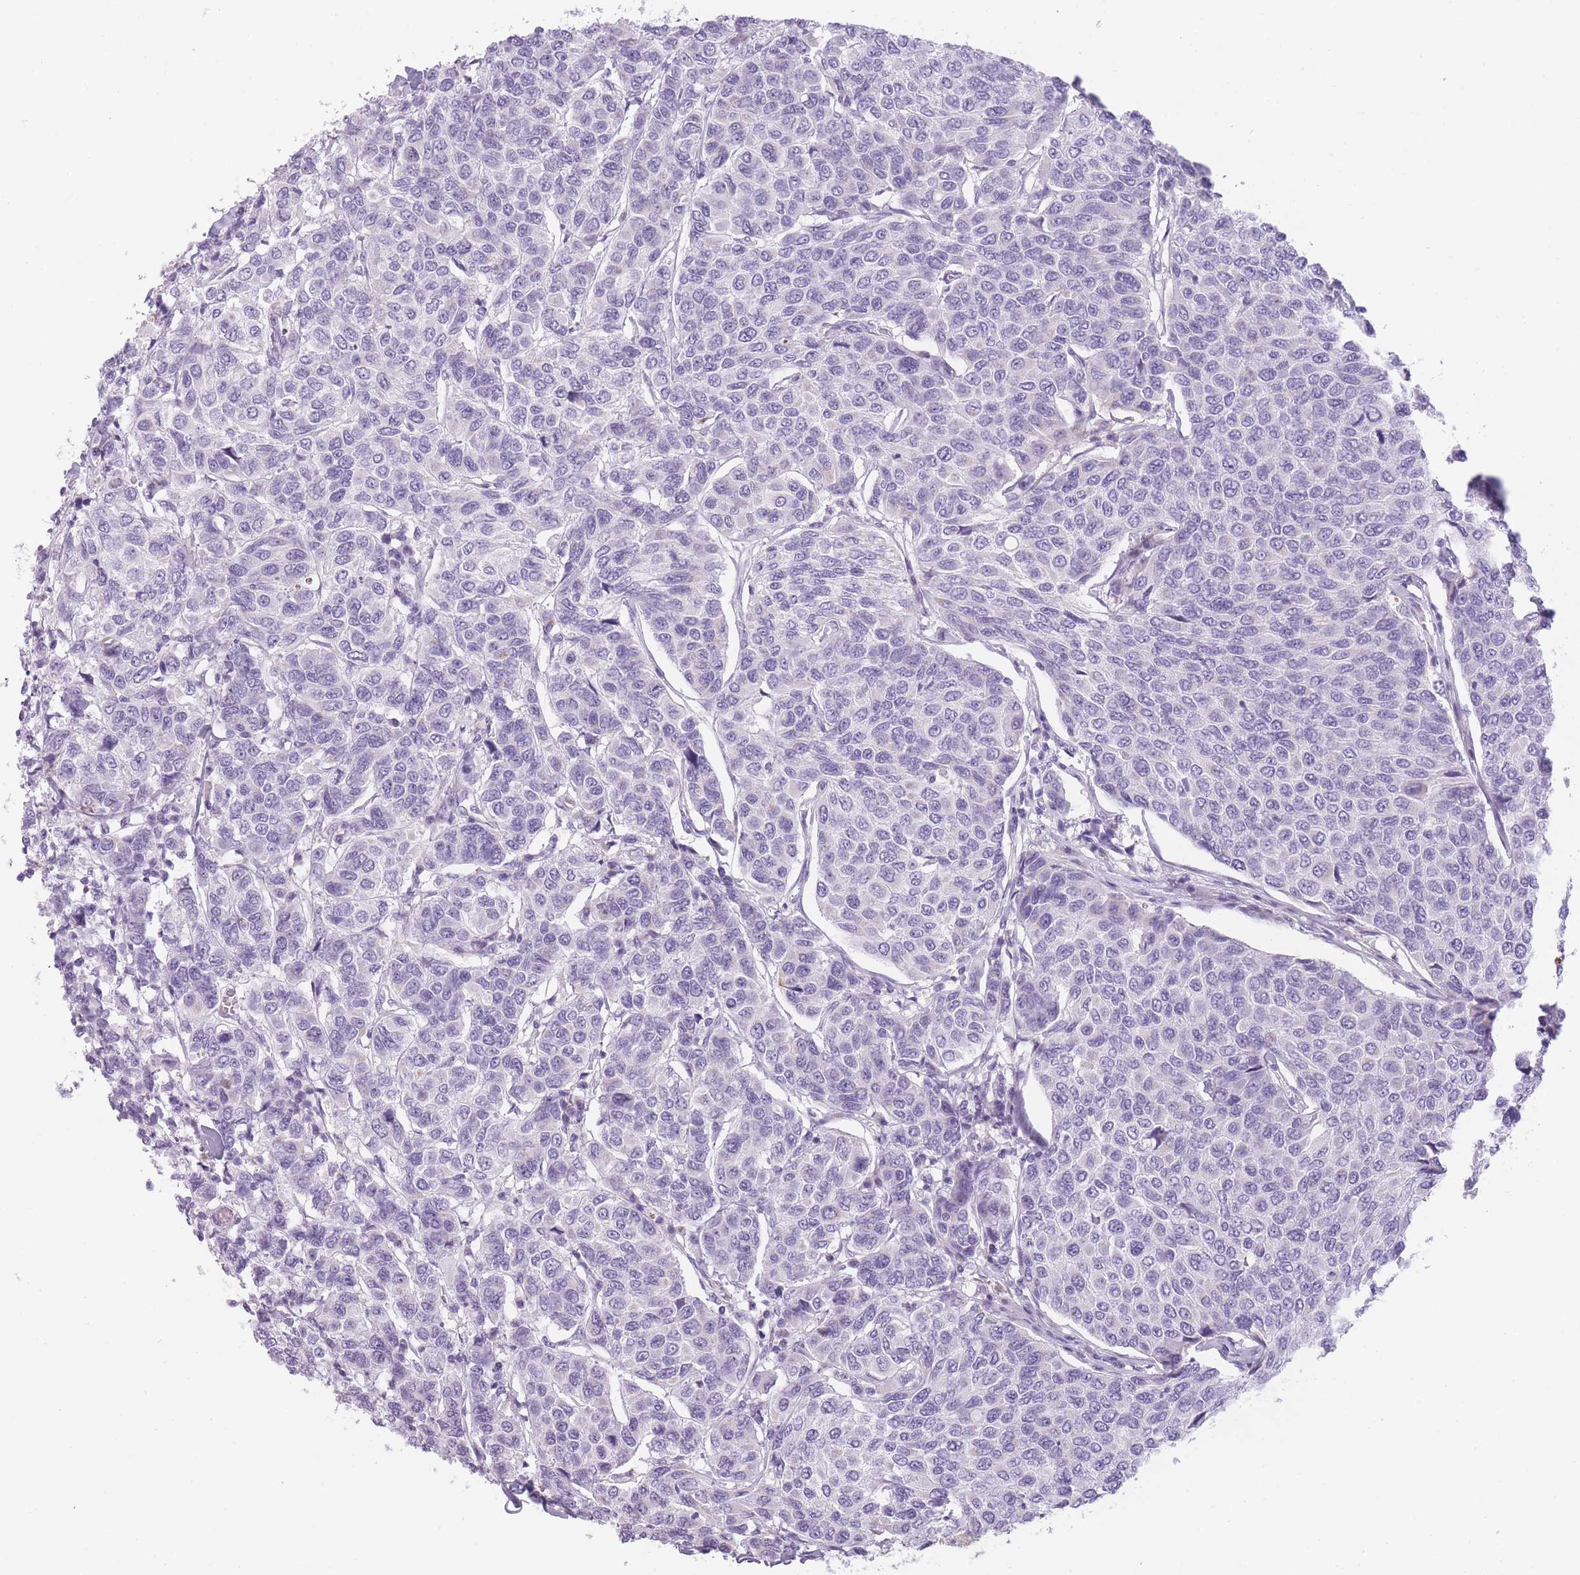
{"staining": {"intensity": "negative", "quantity": "none", "location": "none"}, "tissue": "breast cancer", "cell_type": "Tumor cells", "image_type": "cancer", "snomed": [{"axis": "morphology", "description": "Duct carcinoma"}, {"axis": "topography", "description": "Breast"}], "caption": "Breast cancer (invasive ductal carcinoma) was stained to show a protein in brown. There is no significant positivity in tumor cells.", "gene": "GGT1", "patient": {"sex": "female", "age": 55}}